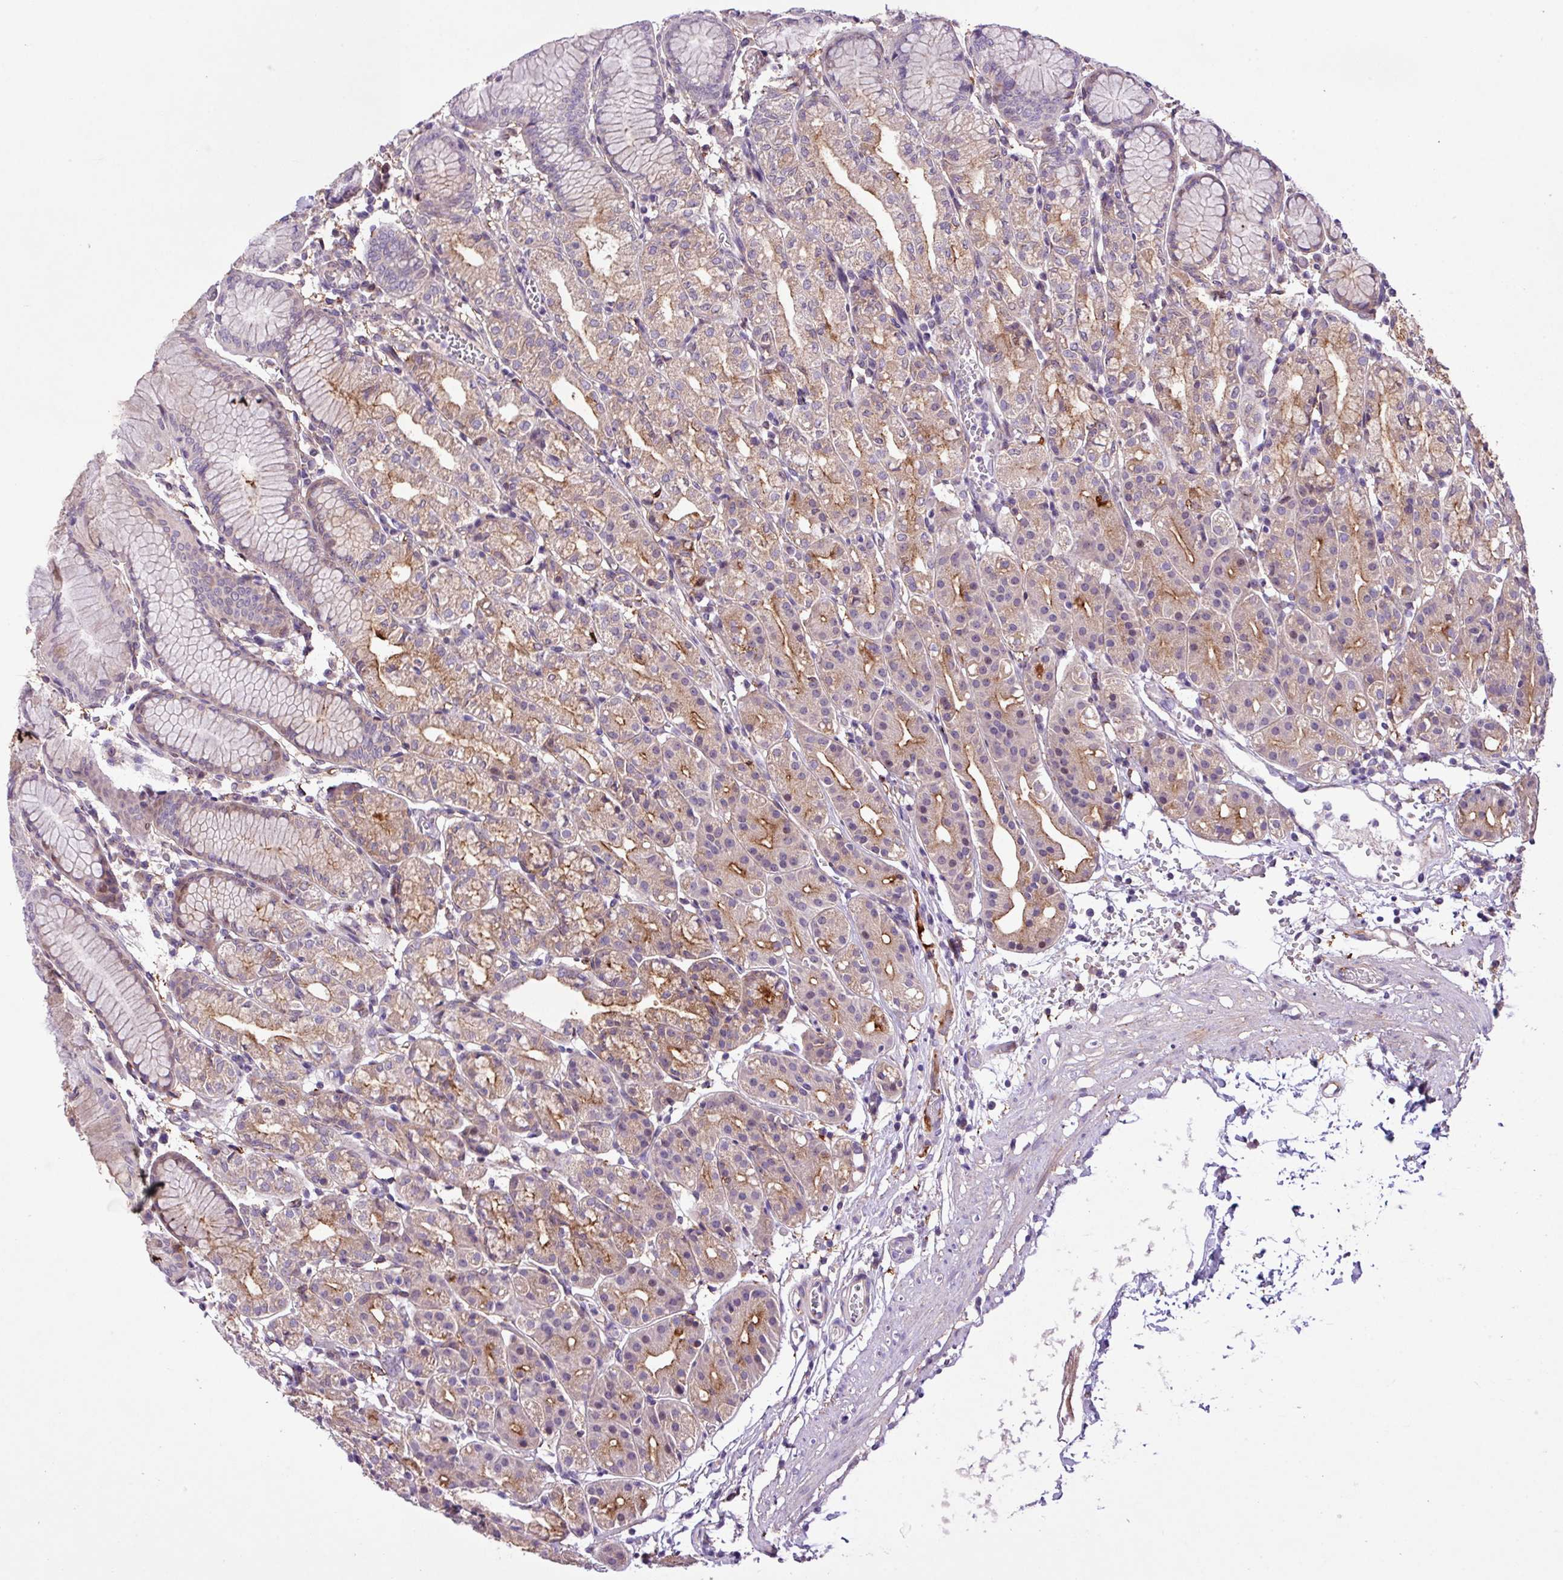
{"staining": {"intensity": "moderate", "quantity": "25%-75%", "location": "cytoplasmic/membranous"}, "tissue": "stomach", "cell_type": "Glandular cells", "image_type": "normal", "snomed": [{"axis": "morphology", "description": "Normal tissue, NOS"}, {"axis": "topography", "description": "Stomach"}], "caption": "Glandular cells reveal moderate cytoplasmic/membranous expression in about 25%-75% of cells in benign stomach.", "gene": "RPP25L", "patient": {"sex": "female", "age": 57}}